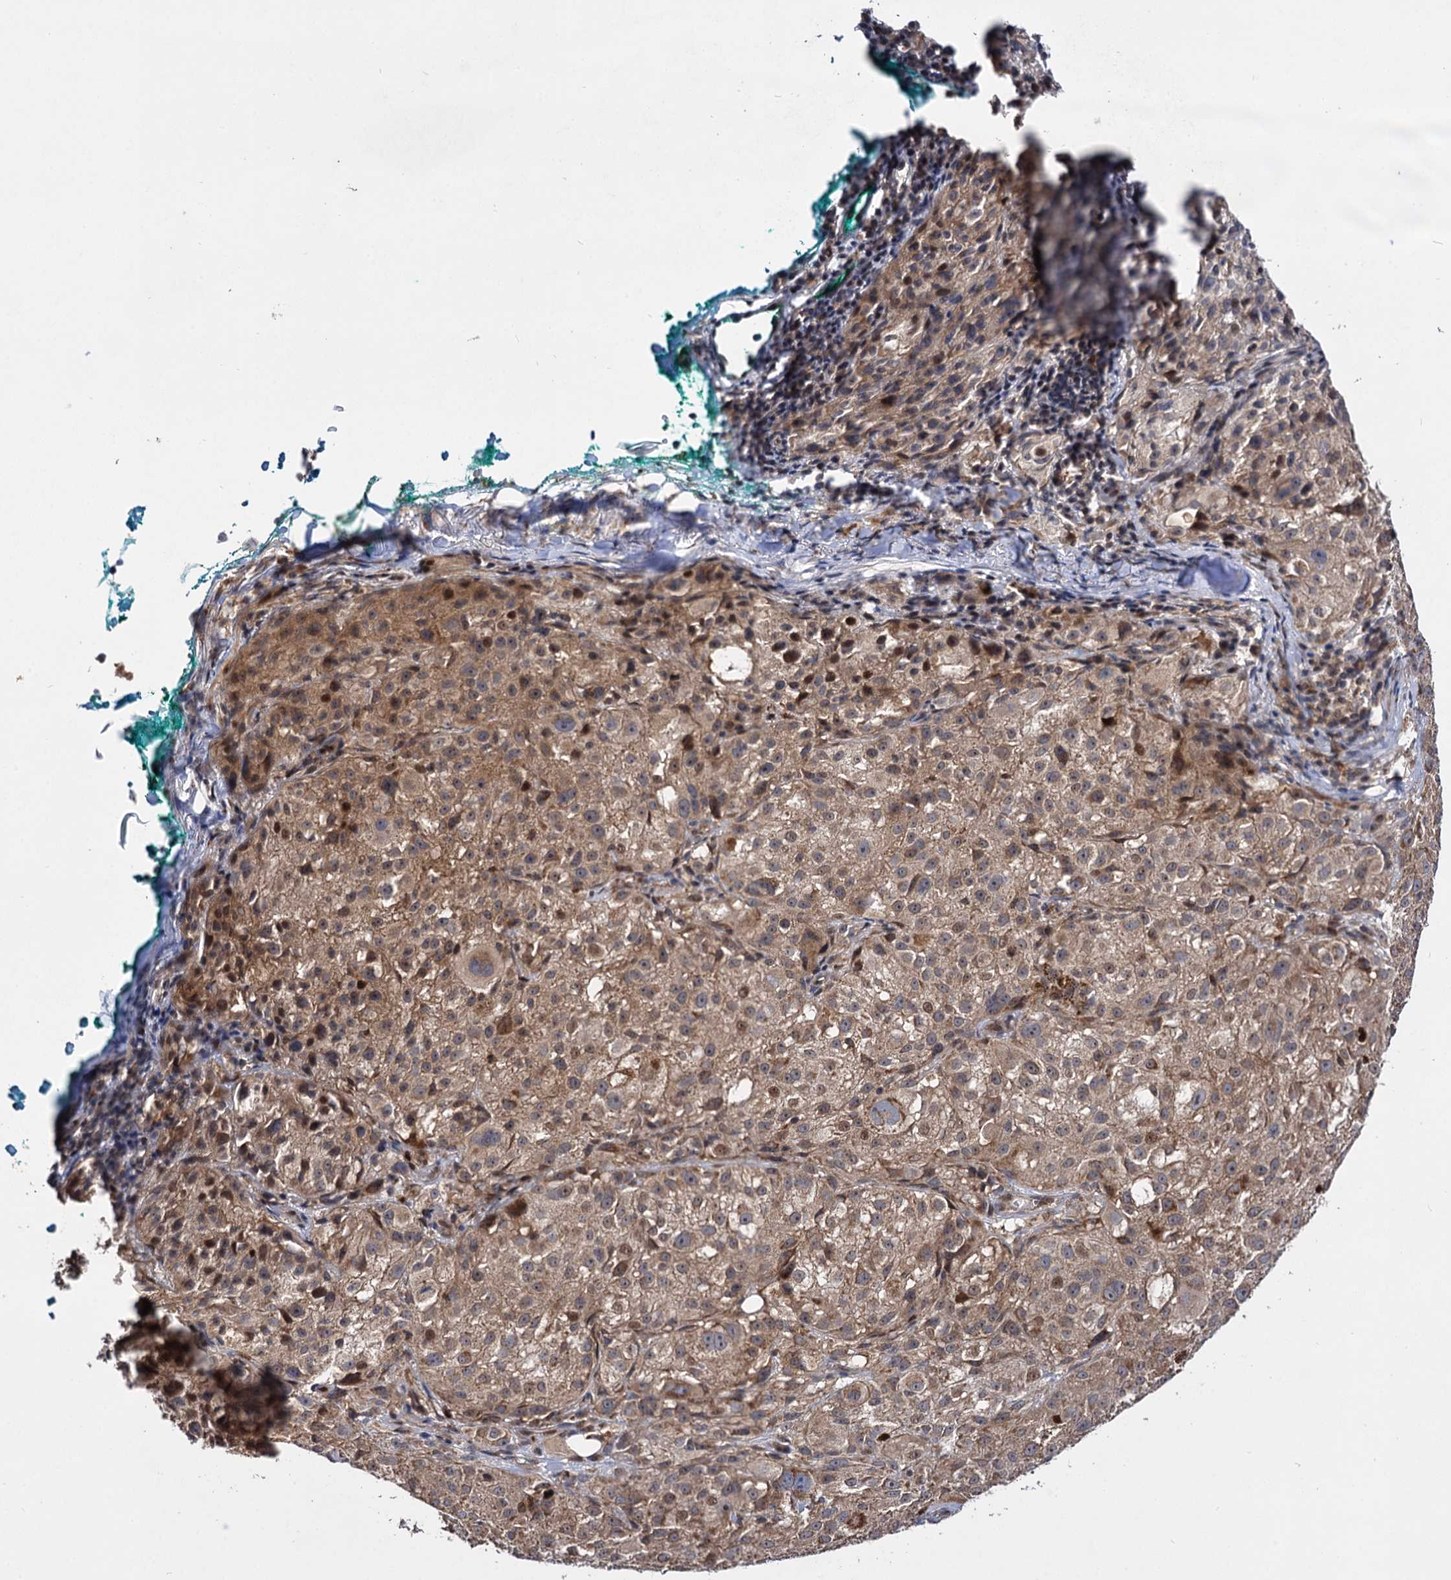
{"staining": {"intensity": "moderate", "quantity": ">75%", "location": "cytoplasmic/membranous"}, "tissue": "melanoma", "cell_type": "Tumor cells", "image_type": "cancer", "snomed": [{"axis": "morphology", "description": "Necrosis, NOS"}, {"axis": "morphology", "description": "Malignant melanoma, NOS"}, {"axis": "topography", "description": "Skin"}], "caption": "The histopathology image reveals a brown stain indicating the presence of a protein in the cytoplasmic/membranous of tumor cells in melanoma.", "gene": "CEP76", "patient": {"sex": "female", "age": 87}}